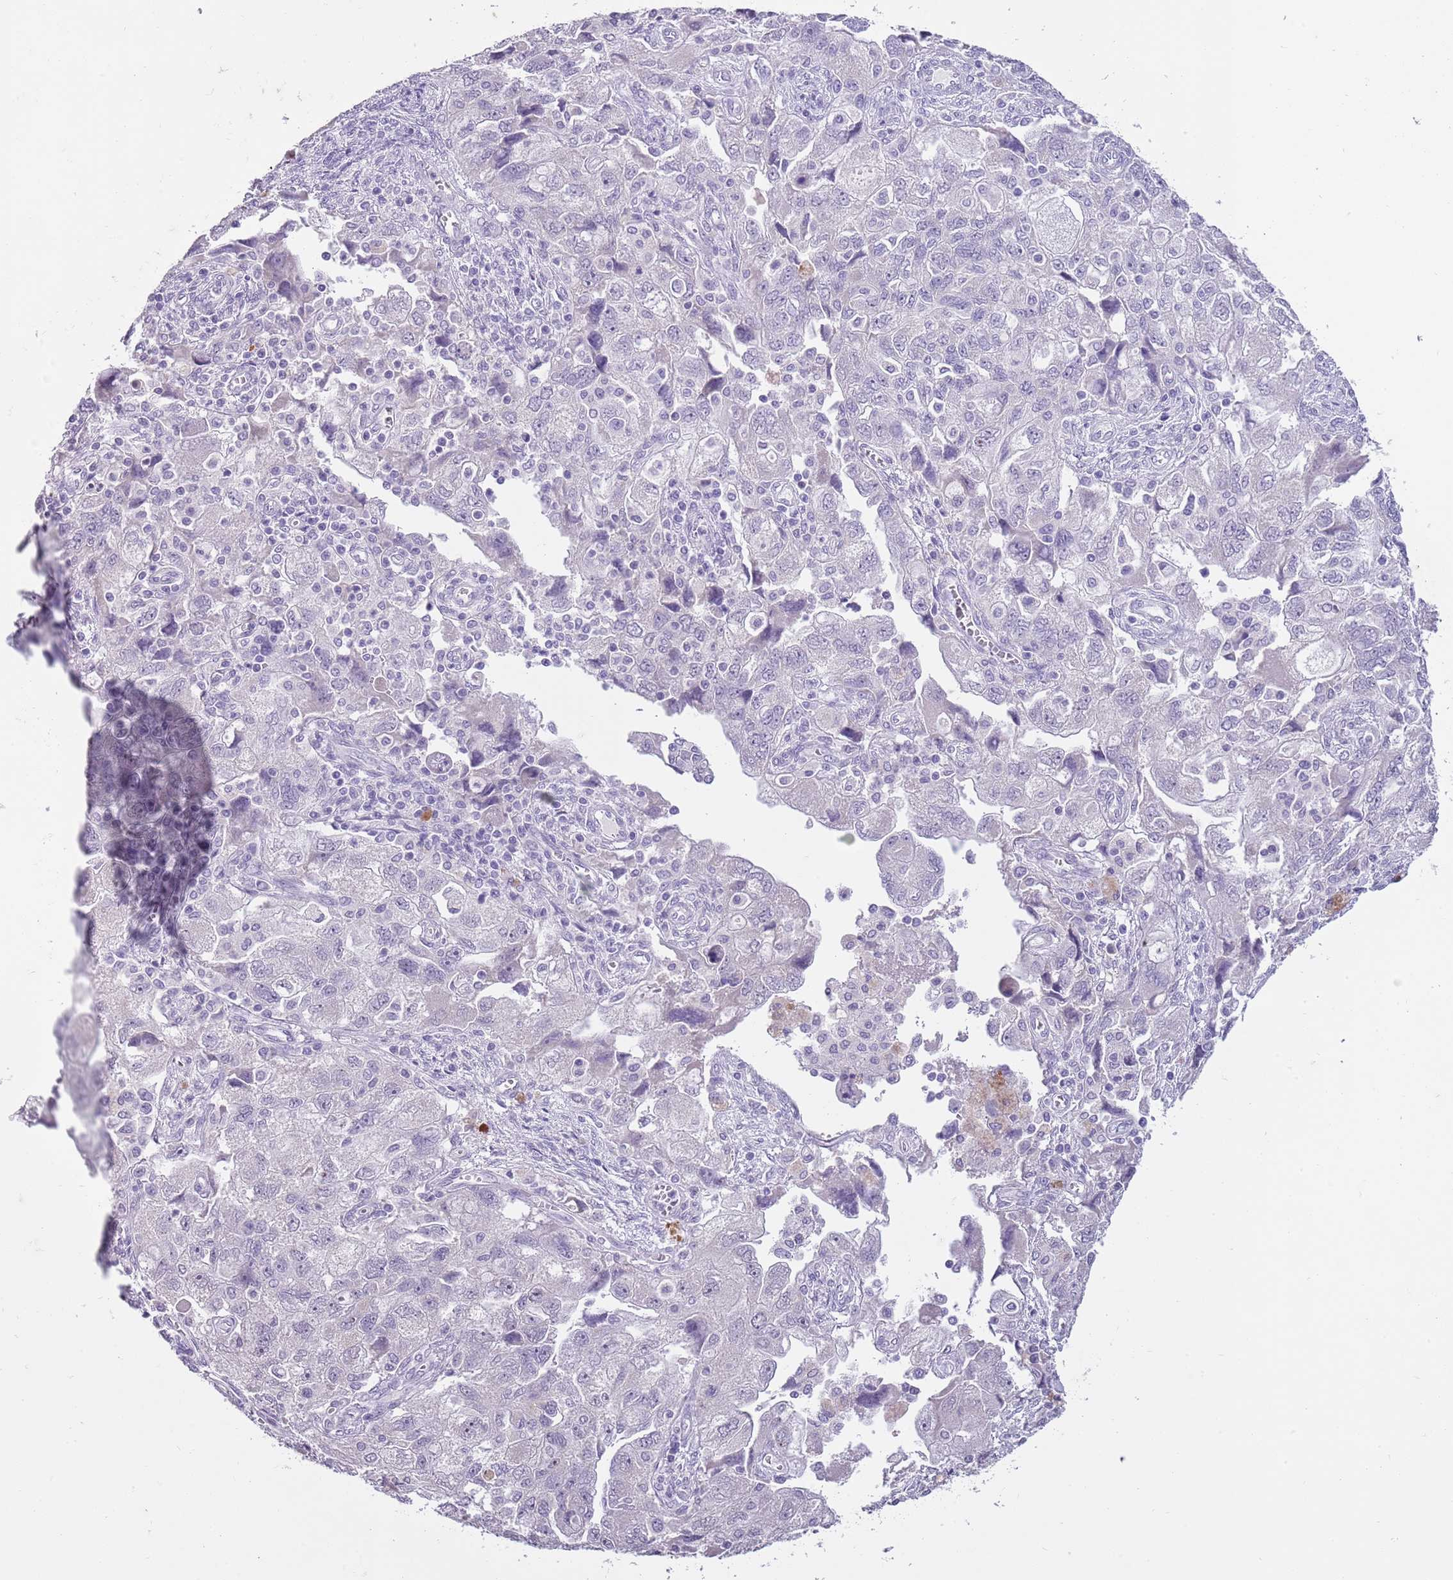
{"staining": {"intensity": "negative", "quantity": "none", "location": "none"}, "tissue": "ovarian cancer", "cell_type": "Tumor cells", "image_type": "cancer", "snomed": [{"axis": "morphology", "description": "Carcinoma, NOS"}, {"axis": "morphology", "description": "Cystadenocarcinoma, serous, NOS"}, {"axis": "topography", "description": "Ovary"}], "caption": "A histopathology image of human ovarian cancer is negative for staining in tumor cells.", "gene": "SLC35E3", "patient": {"sex": "female", "age": 69}}